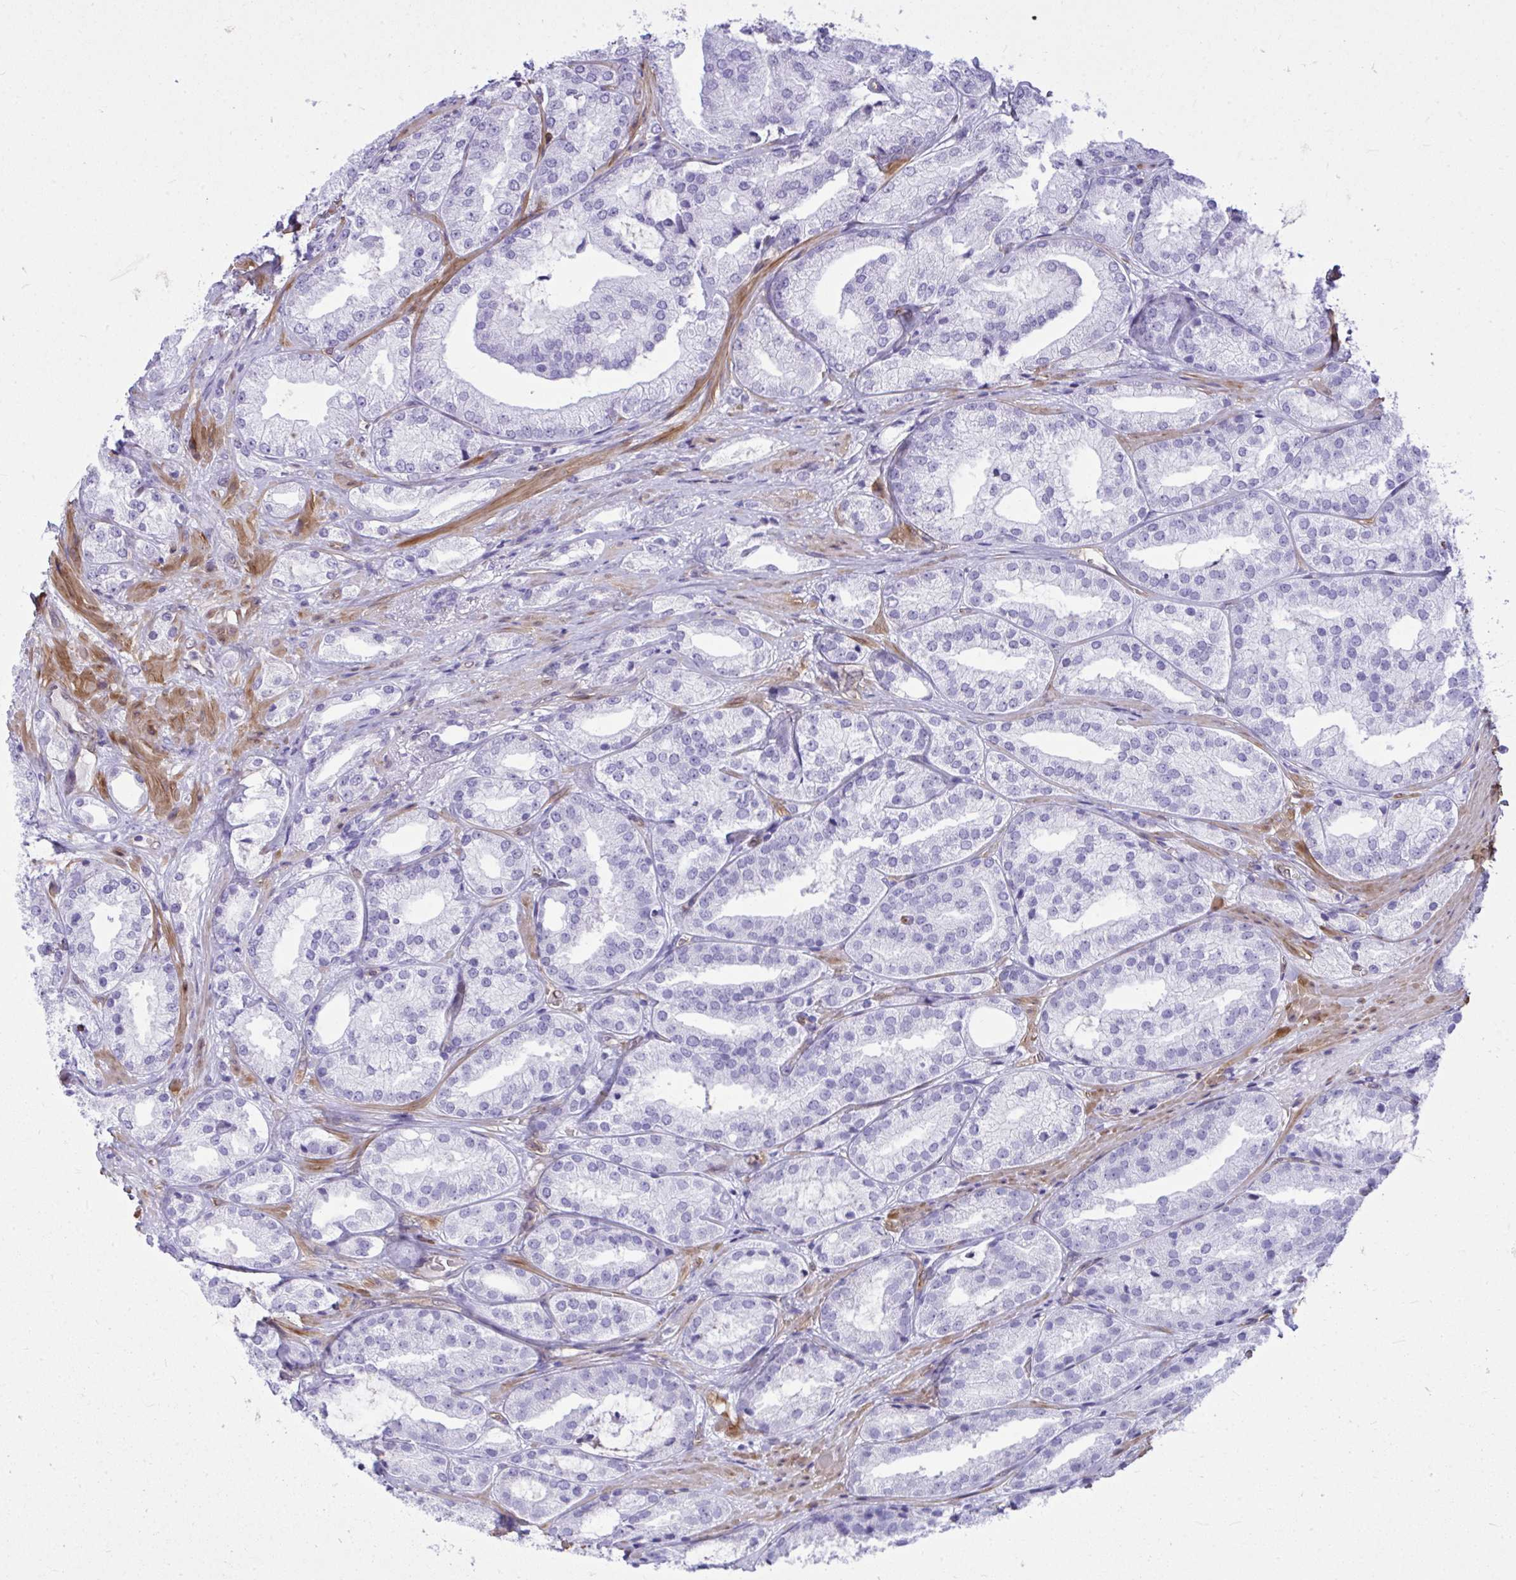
{"staining": {"intensity": "negative", "quantity": "none", "location": "none"}, "tissue": "prostate cancer", "cell_type": "Tumor cells", "image_type": "cancer", "snomed": [{"axis": "morphology", "description": "Adenocarcinoma, High grade"}, {"axis": "topography", "description": "Prostate"}], "caption": "DAB (3,3'-diaminobenzidine) immunohistochemical staining of prostate cancer displays no significant staining in tumor cells. The staining is performed using DAB brown chromogen with nuclei counter-stained in using hematoxylin.", "gene": "LIMS2", "patient": {"sex": "male", "age": 68}}